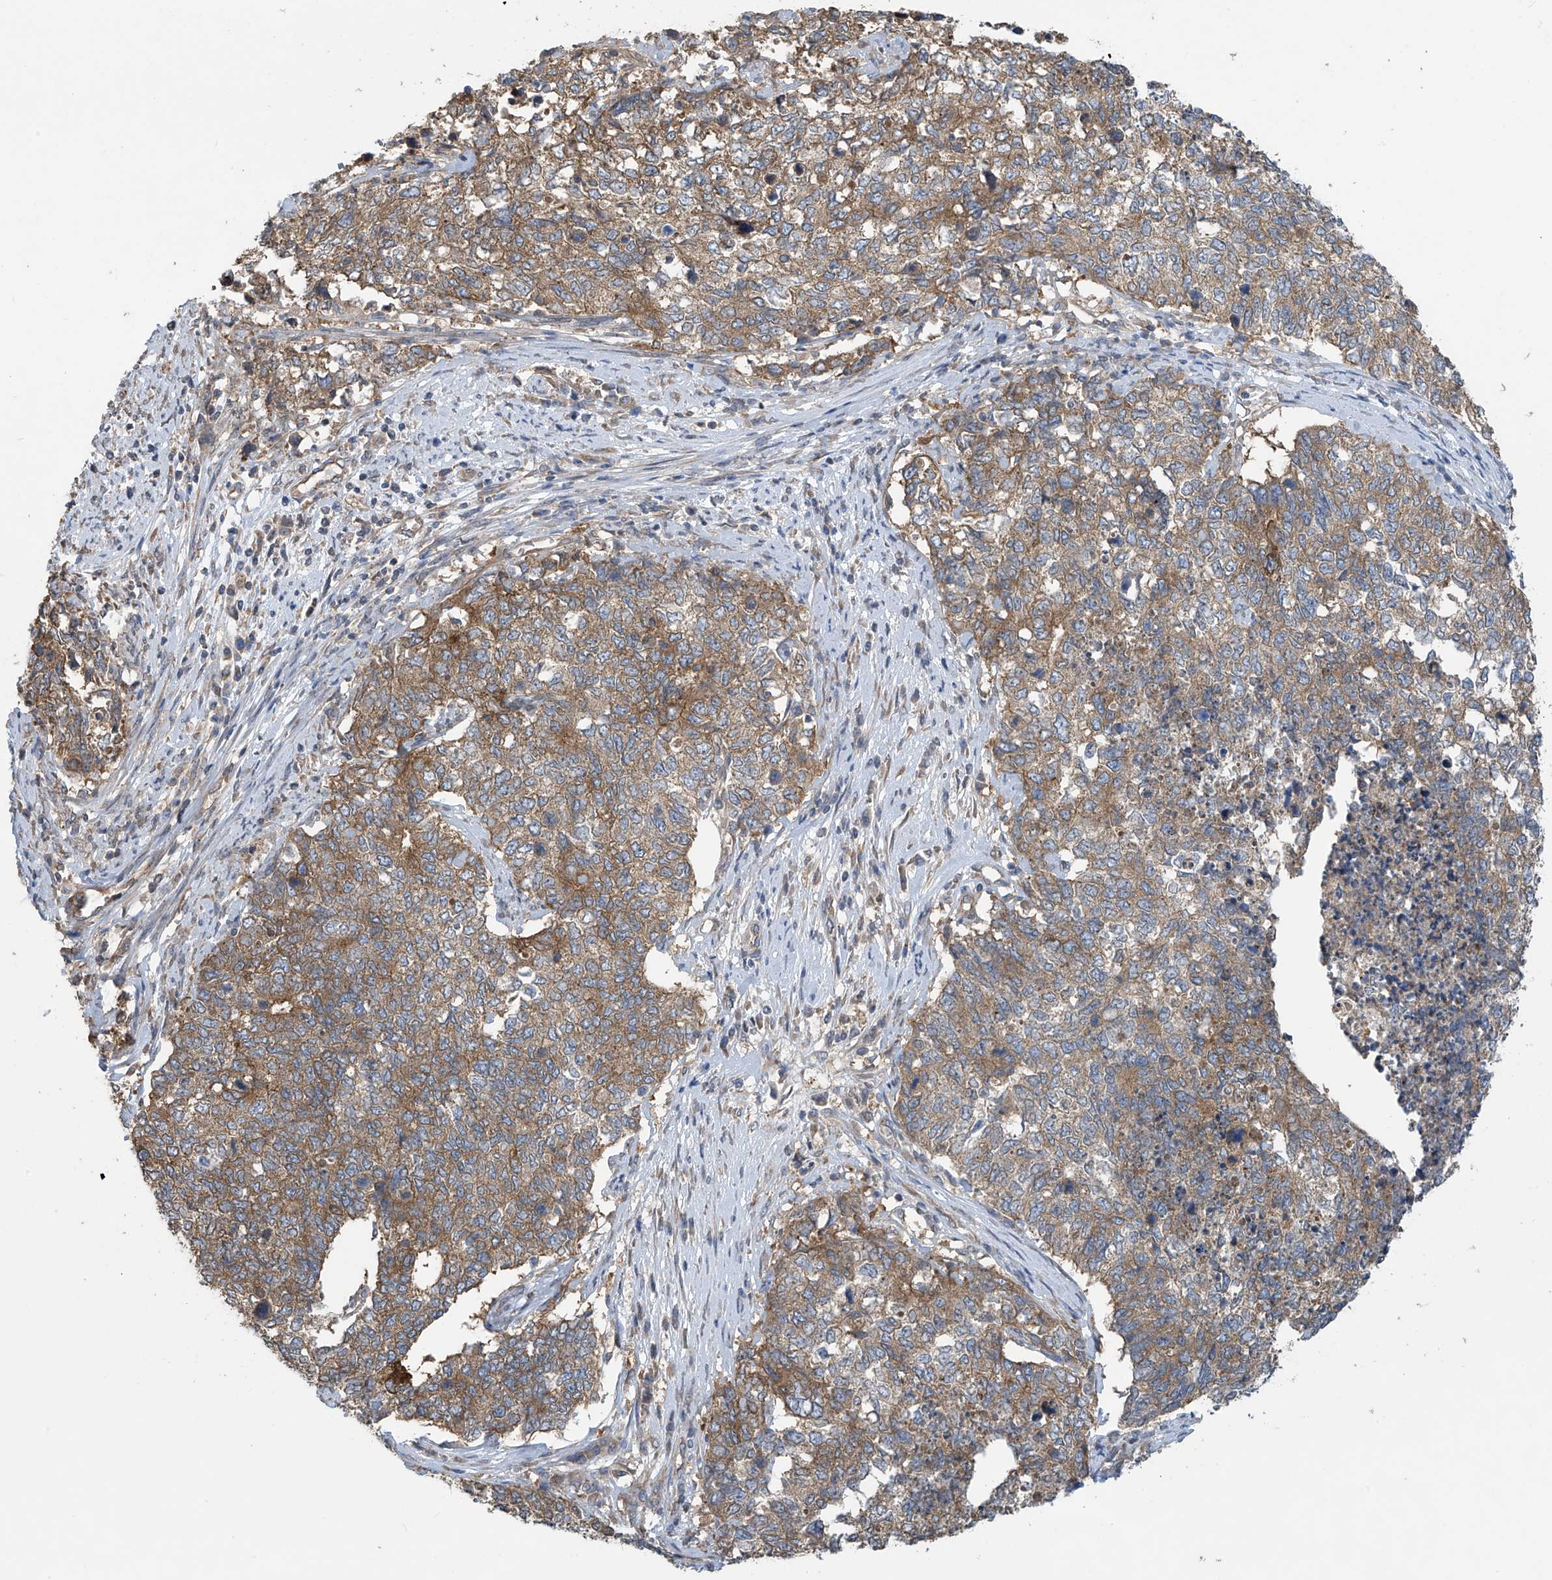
{"staining": {"intensity": "moderate", "quantity": ">75%", "location": "cytoplasmic/membranous"}, "tissue": "cervical cancer", "cell_type": "Tumor cells", "image_type": "cancer", "snomed": [{"axis": "morphology", "description": "Squamous cell carcinoma, NOS"}, {"axis": "topography", "description": "Cervix"}], "caption": "Tumor cells demonstrate moderate cytoplasmic/membranous staining in approximately >75% of cells in cervical cancer (squamous cell carcinoma).", "gene": "PHACTR4", "patient": {"sex": "female", "age": 63}}